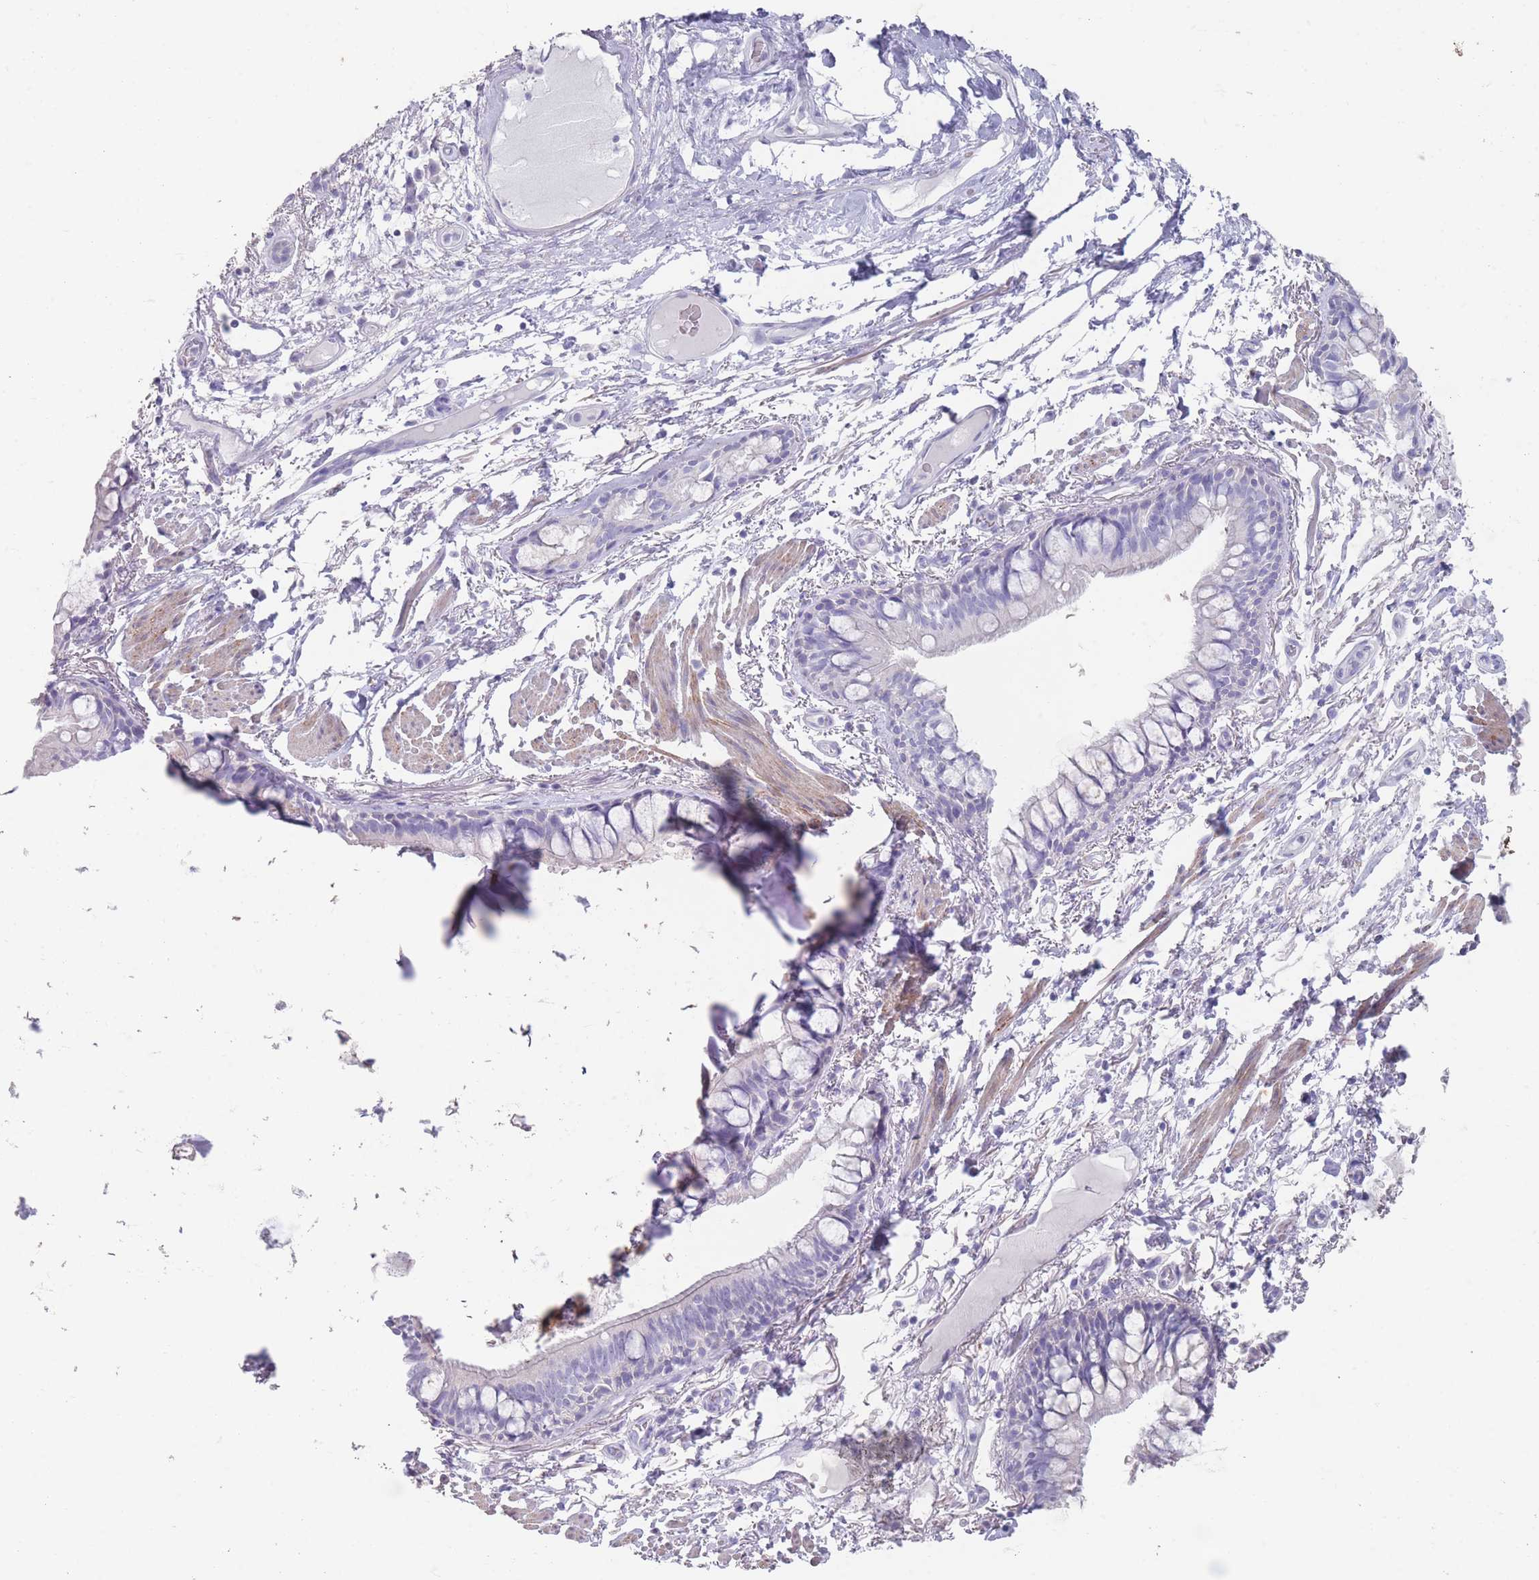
{"staining": {"intensity": "negative", "quantity": "none", "location": "none"}, "tissue": "bronchus", "cell_type": "Respiratory epithelial cells", "image_type": "normal", "snomed": [{"axis": "morphology", "description": "Normal tissue, NOS"}, {"axis": "topography", "description": "Bronchus"}], "caption": "IHC of unremarkable bronchus displays no expression in respiratory epithelial cells.", "gene": "RHBG", "patient": {"sex": "male", "age": 70}}